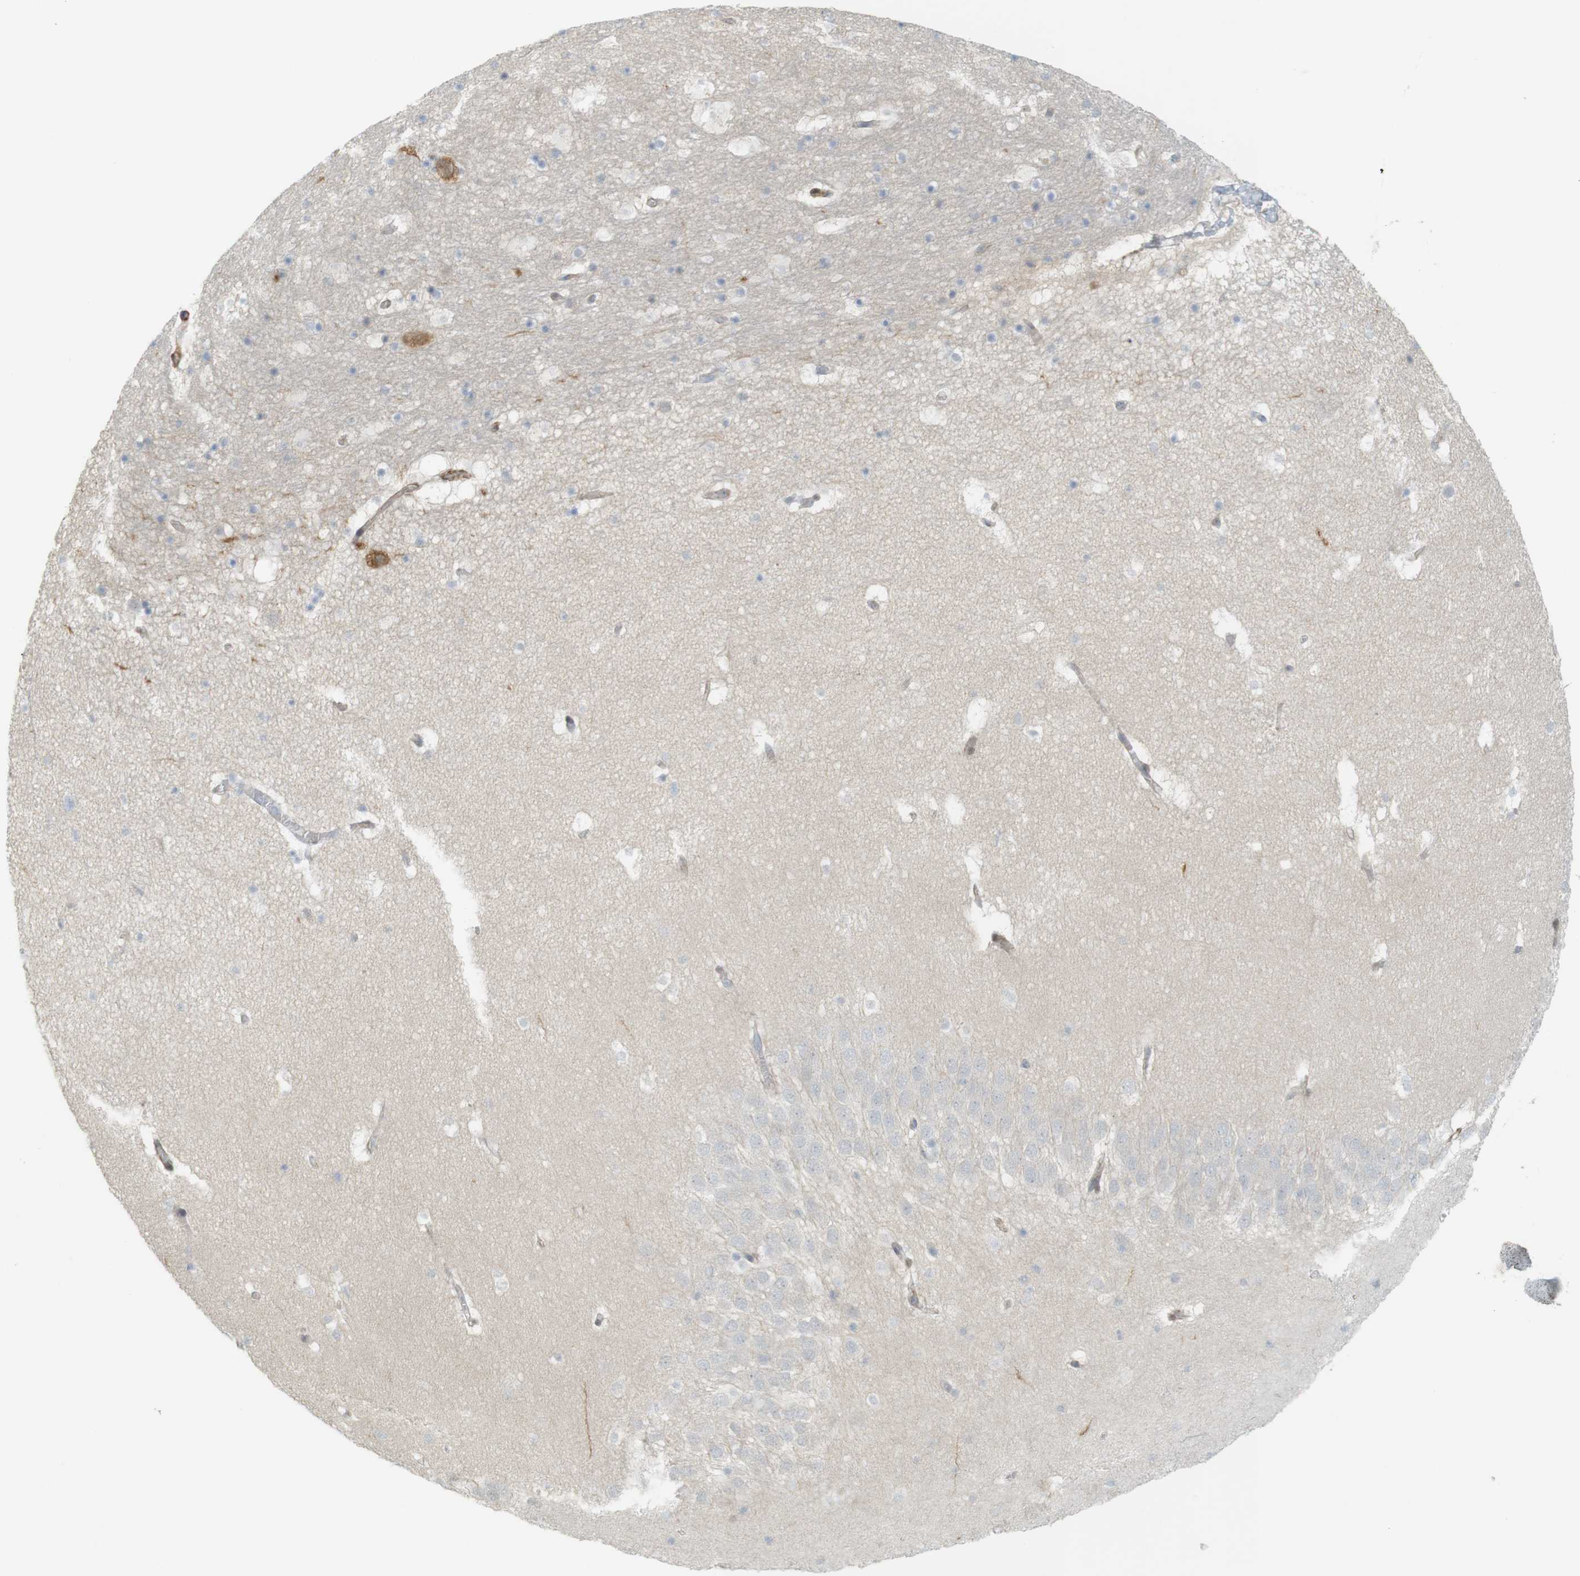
{"staining": {"intensity": "negative", "quantity": "none", "location": "none"}, "tissue": "hippocampus", "cell_type": "Glial cells", "image_type": "normal", "snomed": [{"axis": "morphology", "description": "Normal tissue, NOS"}, {"axis": "topography", "description": "Hippocampus"}], "caption": "Hippocampus stained for a protein using immunohistochemistry (IHC) demonstrates no expression glial cells.", "gene": "PDE3A", "patient": {"sex": "male", "age": 45}}